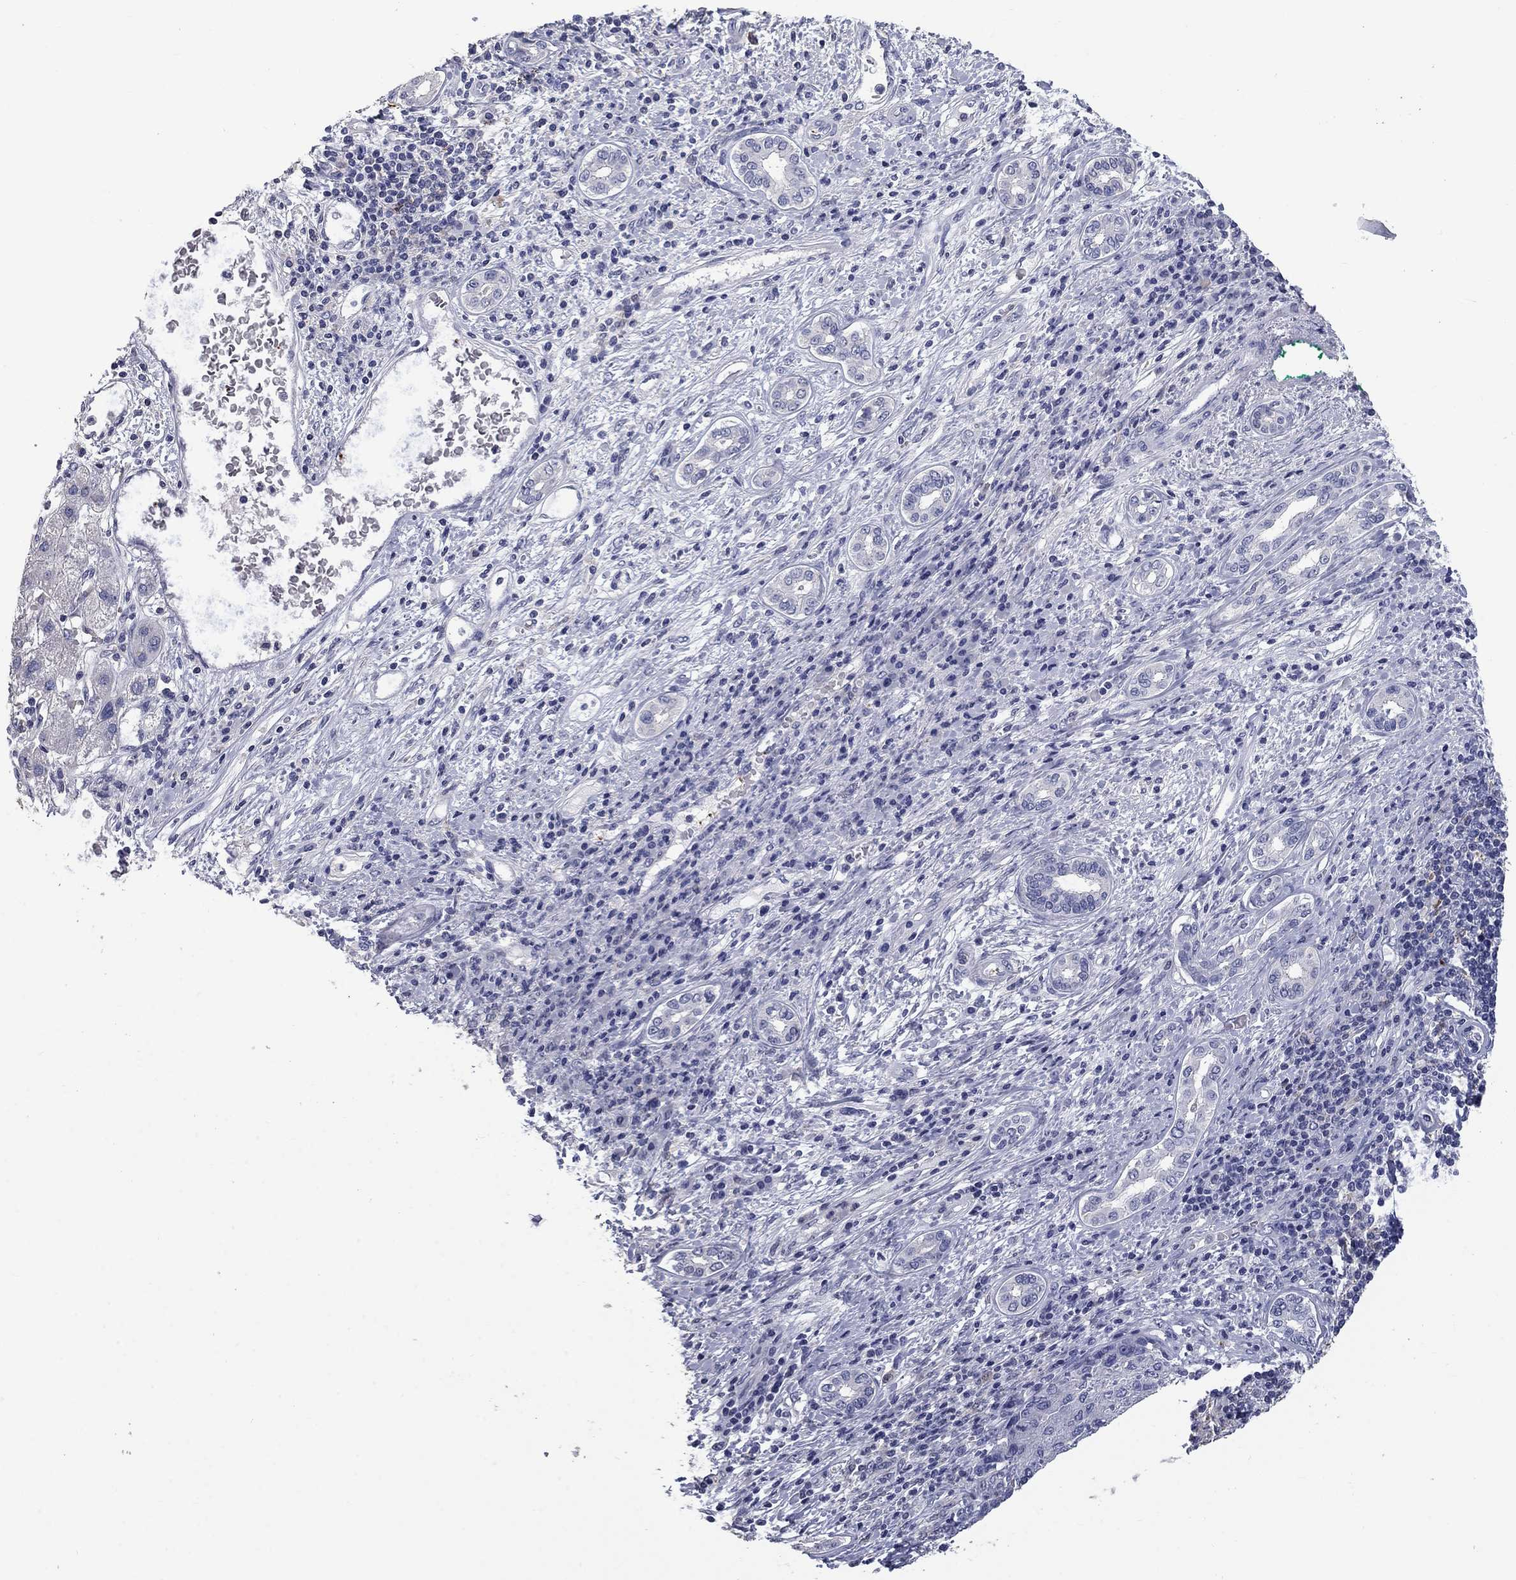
{"staining": {"intensity": "negative", "quantity": "none", "location": "none"}, "tissue": "liver cancer", "cell_type": "Tumor cells", "image_type": "cancer", "snomed": [{"axis": "morphology", "description": "Carcinoma, Hepatocellular, NOS"}, {"axis": "topography", "description": "Liver"}], "caption": "Liver hepatocellular carcinoma was stained to show a protein in brown. There is no significant staining in tumor cells. (DAB immunohistochemistry (IHC) with hematoxylin counter stain).", "gene": "PLEK", "patient": {"sex": "male", "age": 65}}